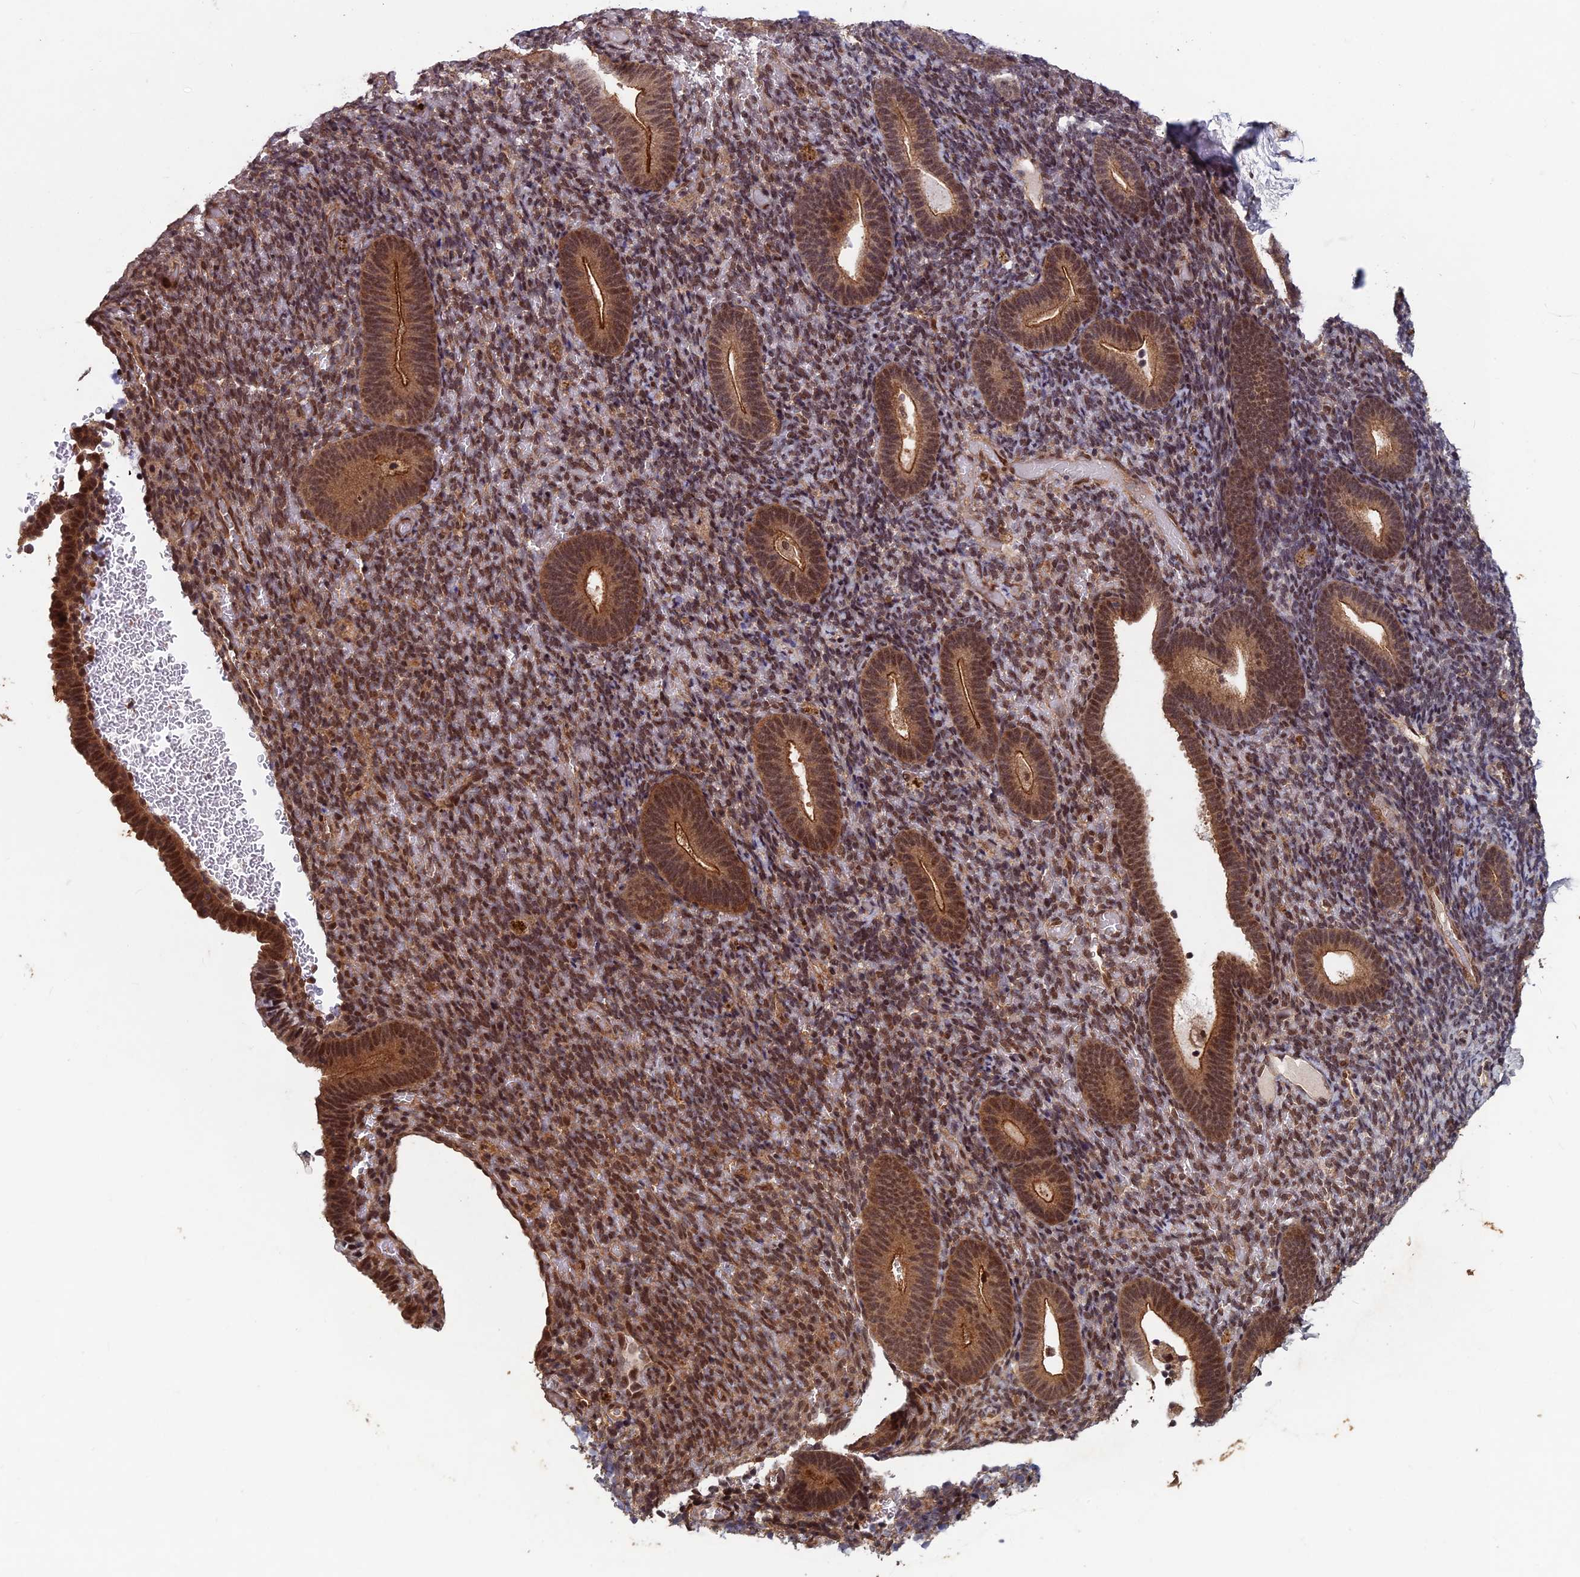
{"staining": {"intensity": "moderate", "quantity": ">75%", "location": "cytoplasmic/membranous,nuclear"}, "tissue": "endometrium", "cell_type": "Cells in endometrial stroma", "image_type": "normal", "snomed": [{"axis": "morphology", "description": "Normal tissue, NOS"}, {"axis": "topography", "description": "Endometrium"}], "caption": "This histopathology image shows unremarkable endometrium stained with immunohistochemistry to label a protein in brown. The cytoplasmic/membranous,nuclear of cells in endometrial stroma show moderate positivity for the protein. Nuclei are counter-stained blue.", "gene": "FAM53C", "patient": {"sex": "female", "age": 51}}